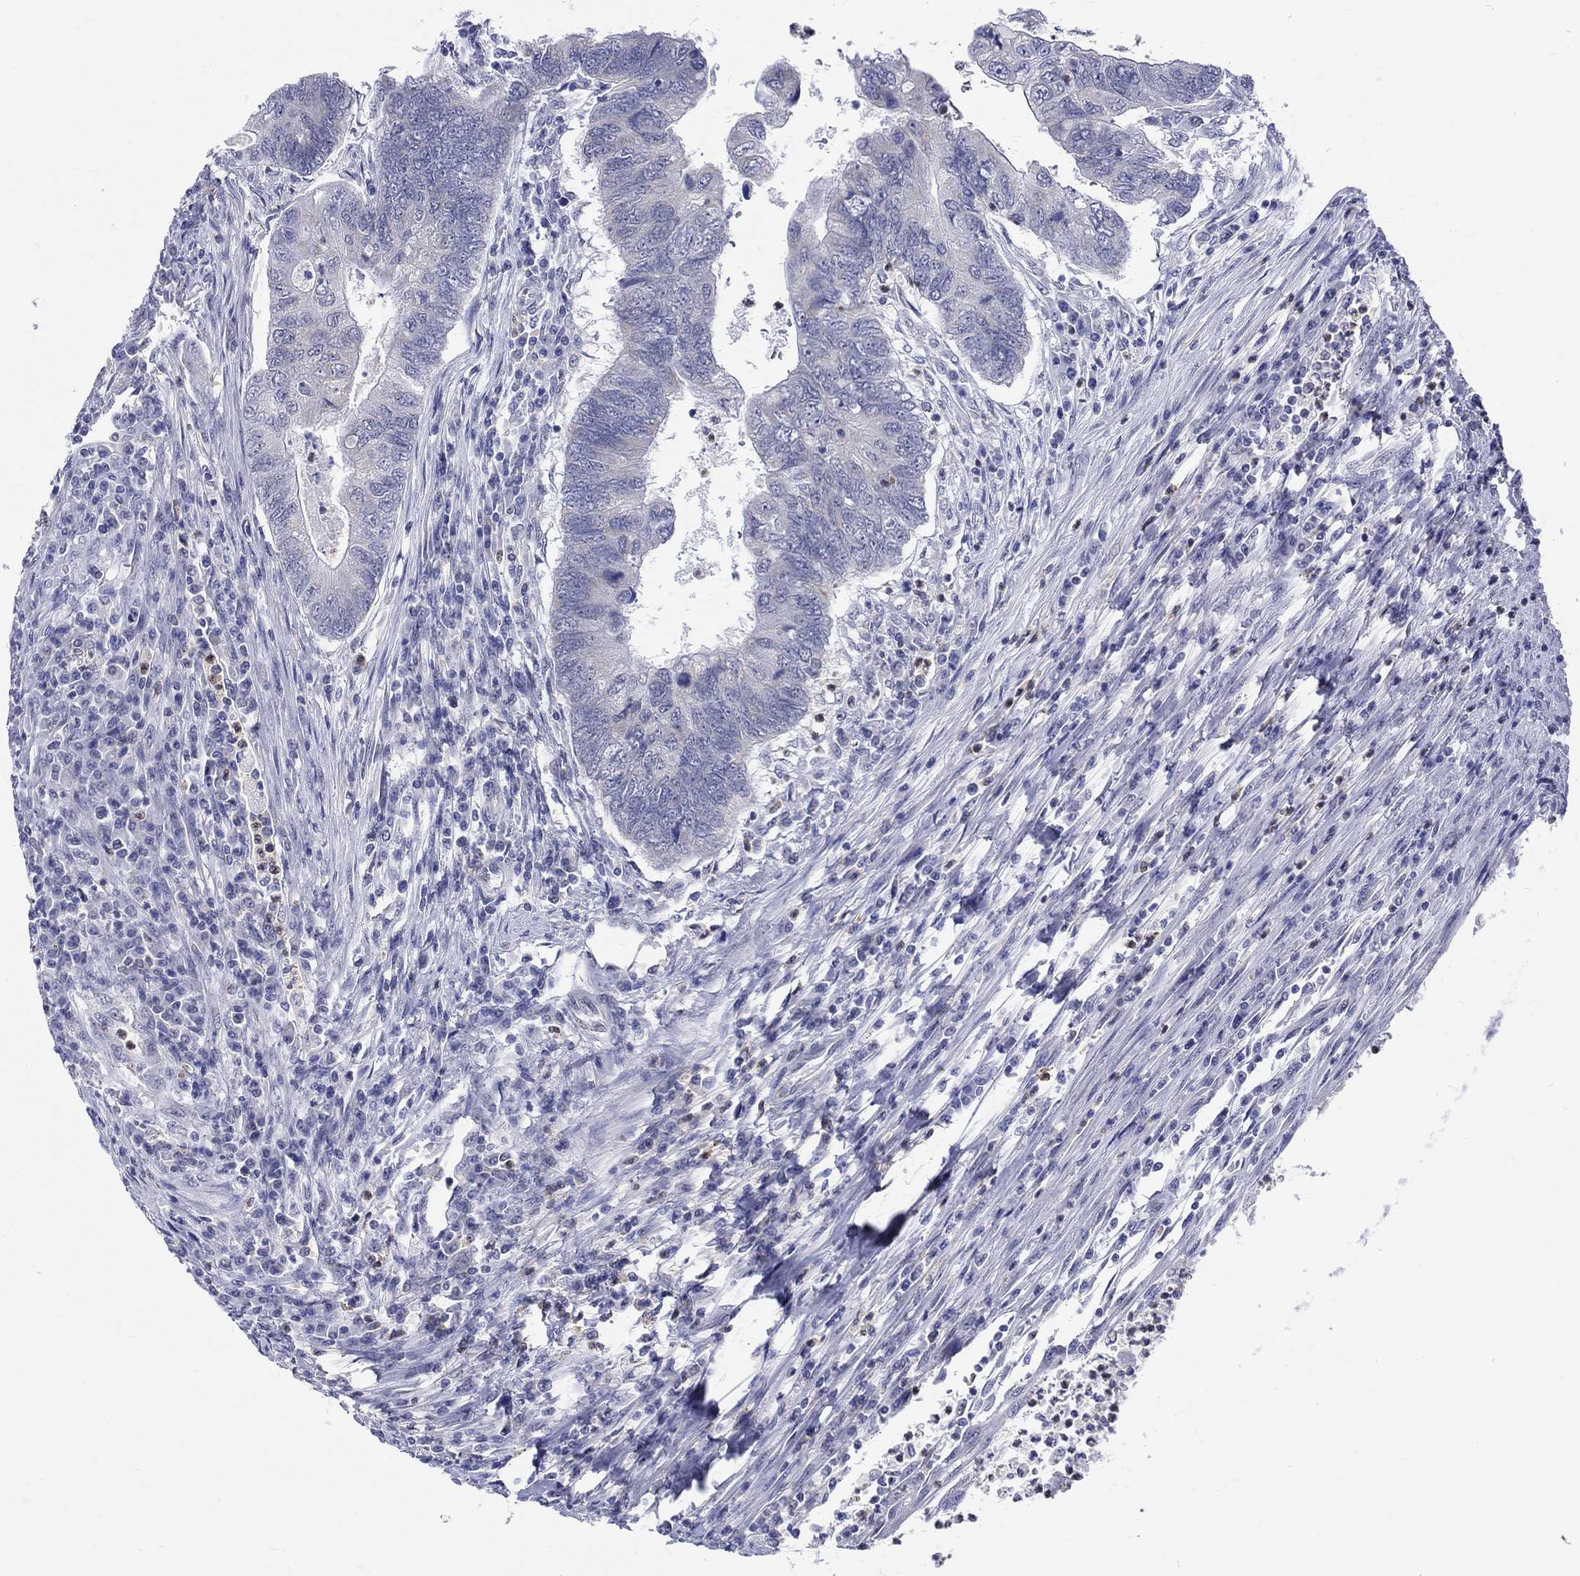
{"staining": {"intensity": "negative", "quantity": "none", "location": "none"}, "tissue": "colorectal cancer", "cell_type": "Tumor cells", "image_type": "cancer", "snomed": [{"axis": "morphology", "description": "Adenocarcinoma, NOS"}, {"axis": "topography", "description": "Colon"}], "caption": "Tumor cells are negative for brown protein staining in colorectal cancer (adenocarcinoma). Nuclei are stained in blue.", "gene": "ST6GALNAC1", "patient": {"sex": "female", "age": 67}}